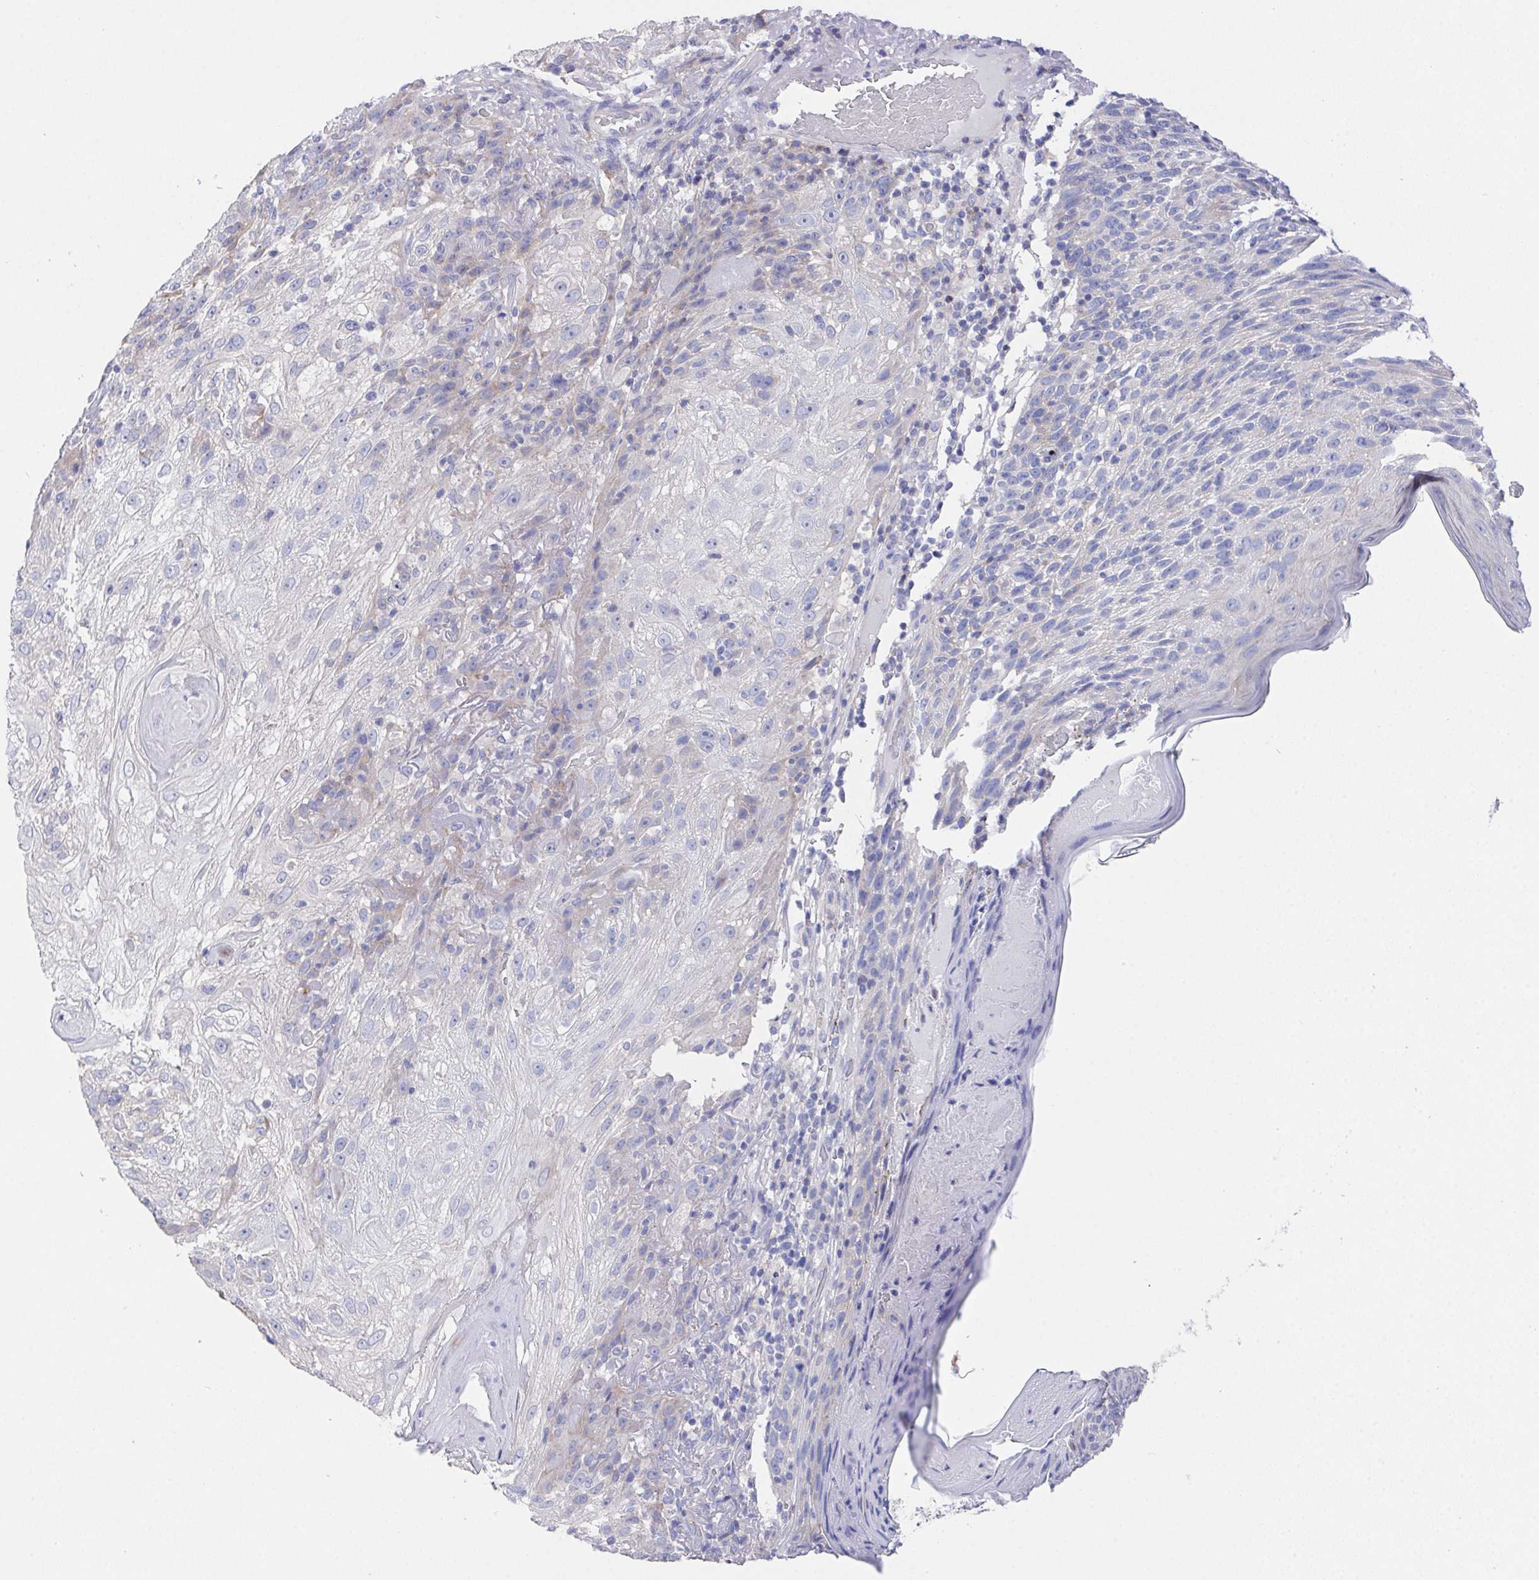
{"staining": {"intensity": "weak", "quantity": "<25%", "location": "cytoplasmic/membranous"}, "tissue": "skin cancer", "cell_type": "Tumor cells", "image_type": "cancer", "snomed": [{"axis": "morphology", "description": "Normal tissue, NOS"}, {"axis": "morphology", "description": "Squamous cell carcinoma, NOS"}, {"axis": "topography", "description": "Skin"}], "caption": "This is an IHC micrograph of skin cancer. There is no staining in tumor cells.", "gene": "PRG3", "patient": {"sex": "female", "age": 83}}